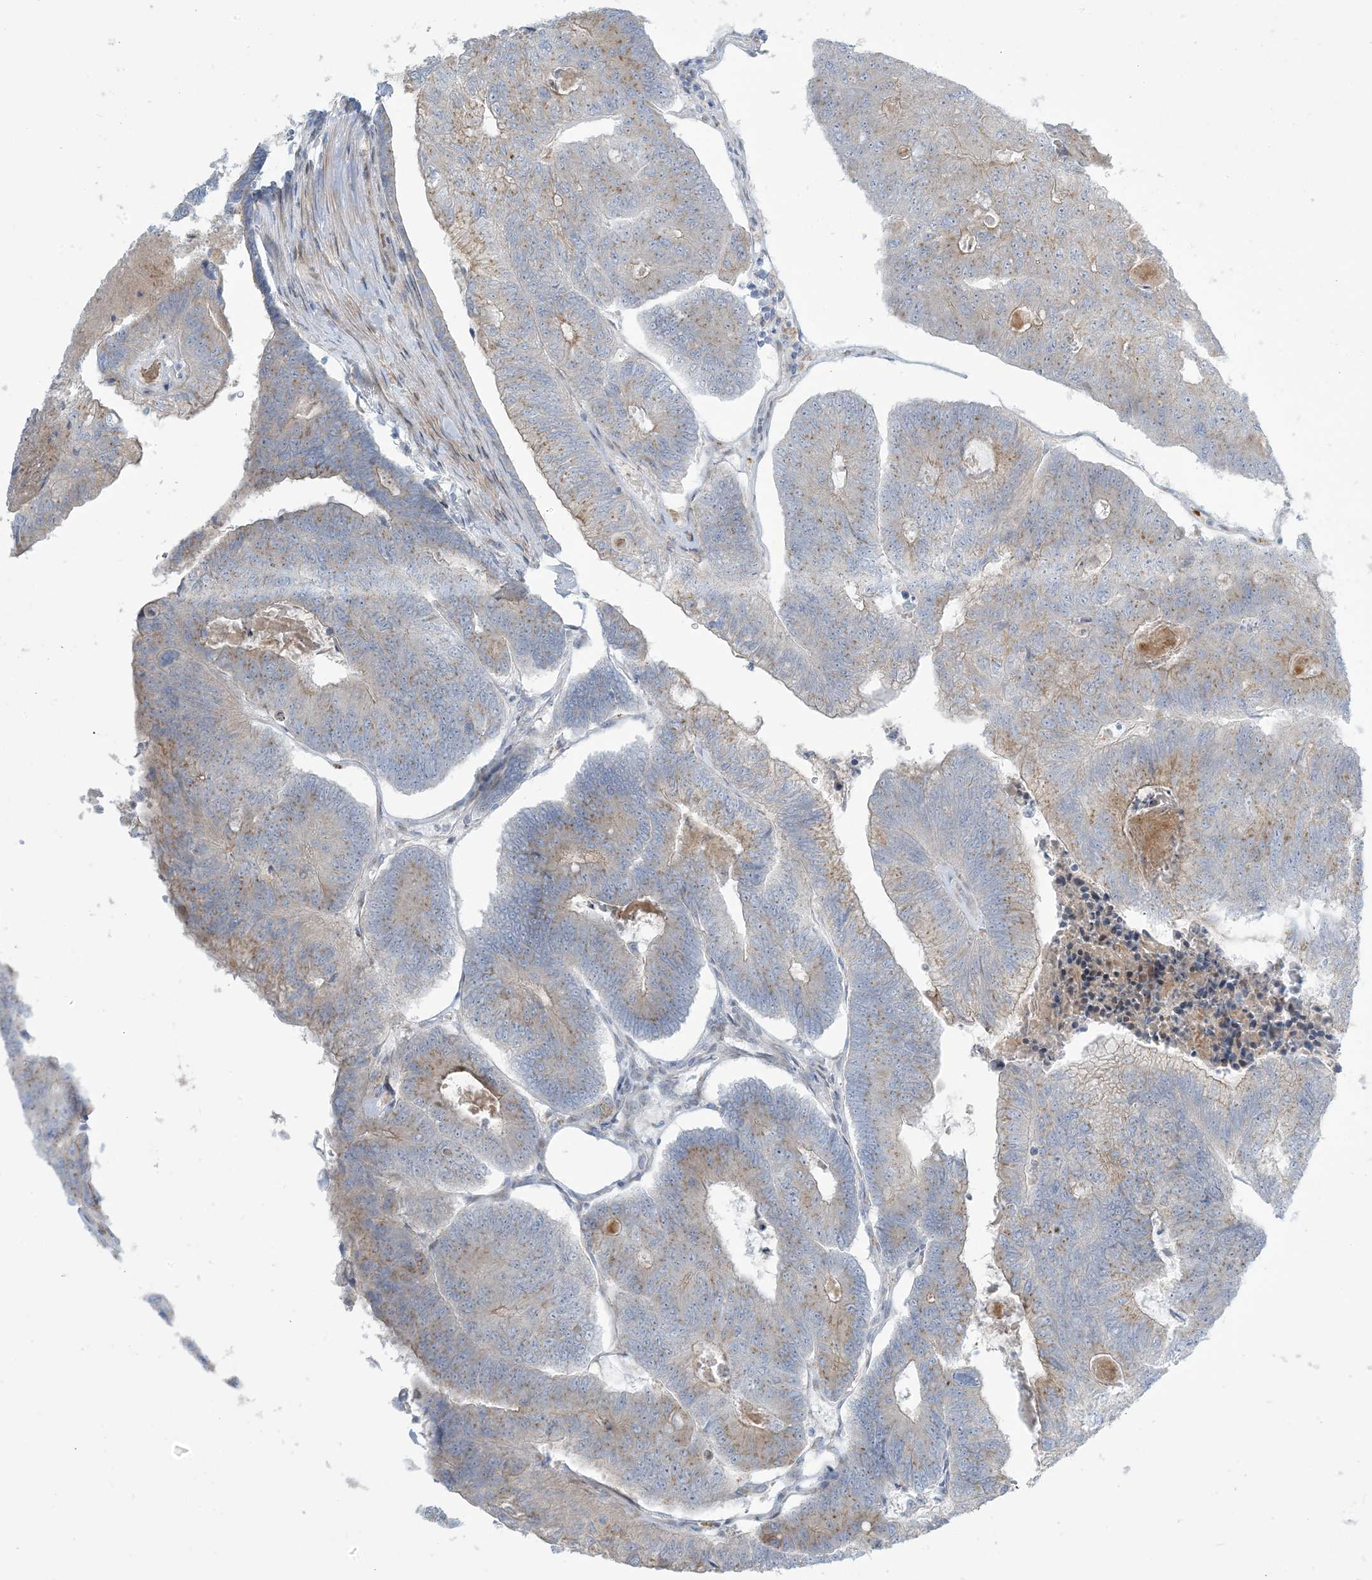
{"staining": {"intensity": "moderate", "quantity": "25%-75%", "location": "cytoplasmic/membranous"}, "tissue": "colorectal cancer", "cell_type": "Tumor cells", "image_type": "cancer", "snomed": [{"axis": "morphology", "description": "Adenocarcinoma, NOS"}, {"axis": "topography", "description": "Colon"}], "caption": "This is a photomicrograph of immunohistochemistry staining of adenocarcinoma (colorectal), which shows moderate positivity in the cytoplasmic/membranous of tumor cells.", "gene": "AFTPH", "patient": {"sex": "female", "age": 67}}